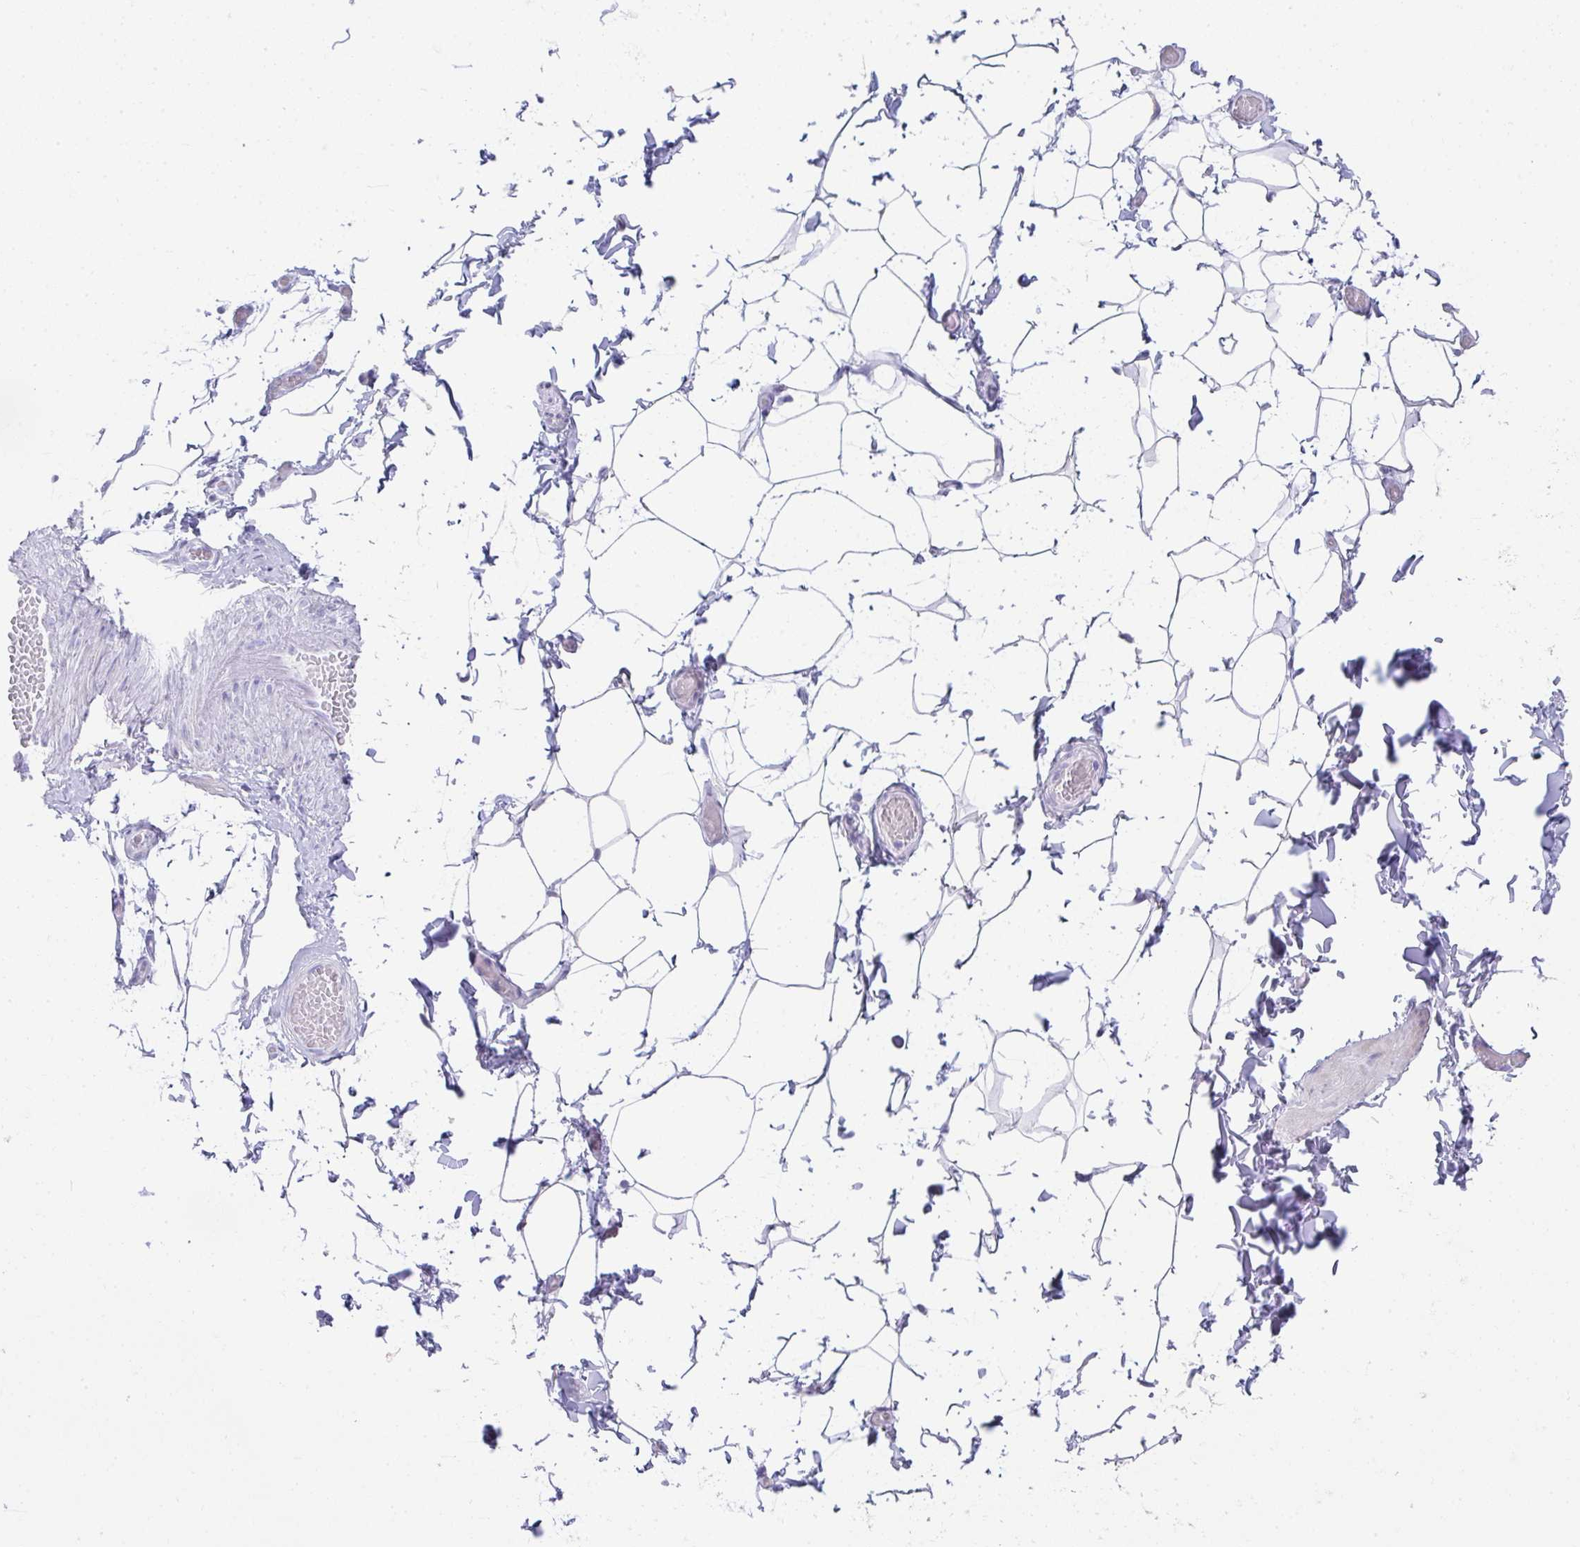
{"staining": {"intensity": "negative", "quantity": "none", "location": "none"}, "tissue": "adipose tissue", "cell_type": "Adipocytes", "image_type": "normal", "snomed": [{"axis": "morphology", "description": "Normal tissue, NOS"}, {"axis": "topography", "description": "Soft tissue"}, {"axis": "topography", "description": "Adipose tissue"}, {"axis": "topography", "description": "Vascular tissue"}, {"axis": "topography", "description": "Peripheral nerve tissue"}], "caption": "An immunohistochemistry micrograph of benign adipose tissue is shown. There is no staining in adipocytes of adipose tissue. (DAB (3,3'-diaminobenzidine) IHC with hematoxylin counter stain).", "gene": "RLF", "patient": {"sex": "male", "age": 29}}